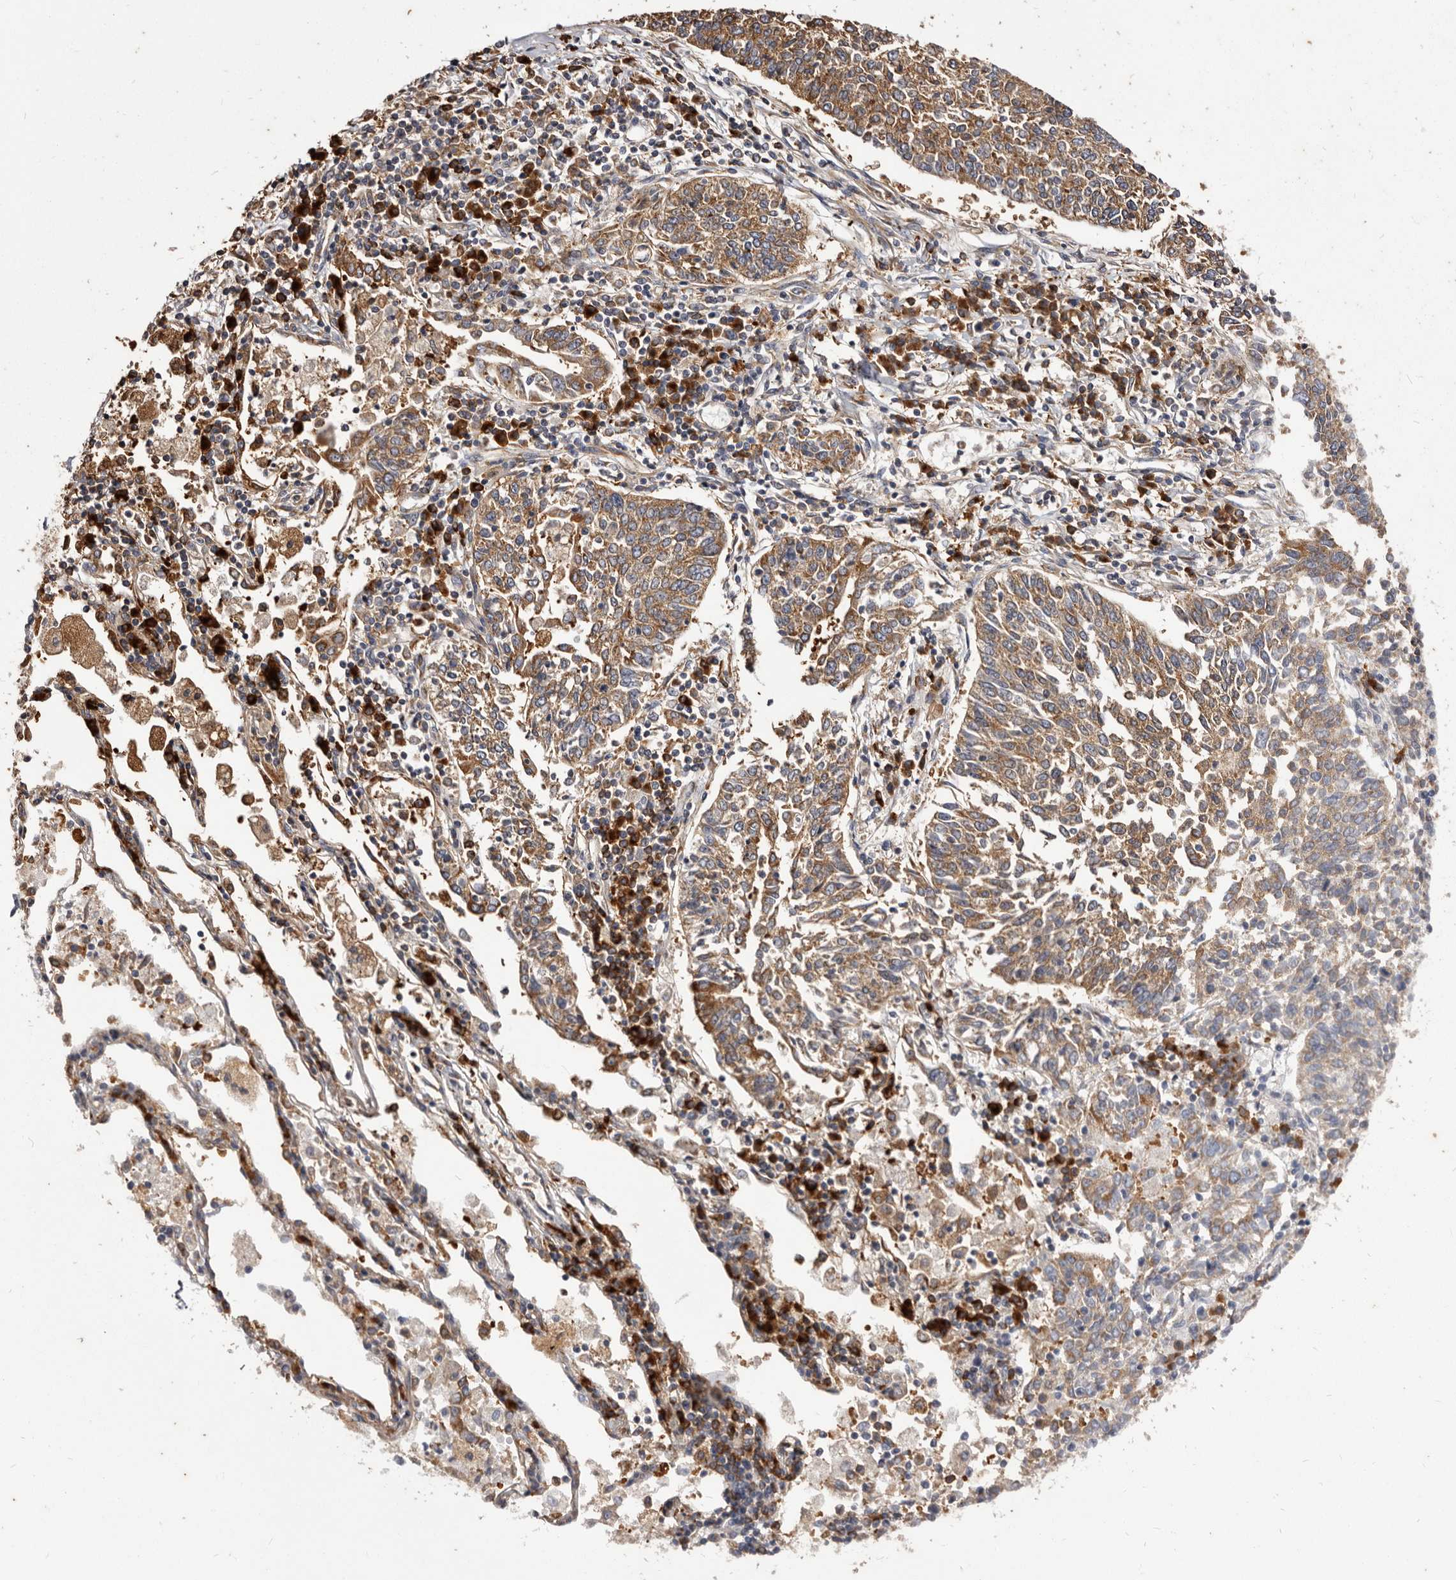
{"staining": {"intensity": "moderate", "quantity": ">75%", "location": "cytoplasmic/membranous"}, "tissue": "lung cancer", "cell_type": "Tumor cells", "image_type": "cancer", "snomed": [{"axis": "morphology", "description": "Normal tissue, NOS"}, {"axis": "morphology", "description": "Squamous cell carcinoma, NOS"}, {"axis": "topography", "description": "Cartilage tissue"}, {"axis": "topography", "description": "Lung"}, {"axis": "topography", "description": "Peripheral nerve tissue"}], "caption": "Squamous cell carcinoma (lung) was stained to show a protein in brown. There is medium levels of moderate cytoplasmic/membranous staining in about >75% of tumor cells. (brown staining indicates protein expression, while blue staining denotes nuclei).", "gene": "TPD52", "patient": {"sex": "female", "age": 49}}